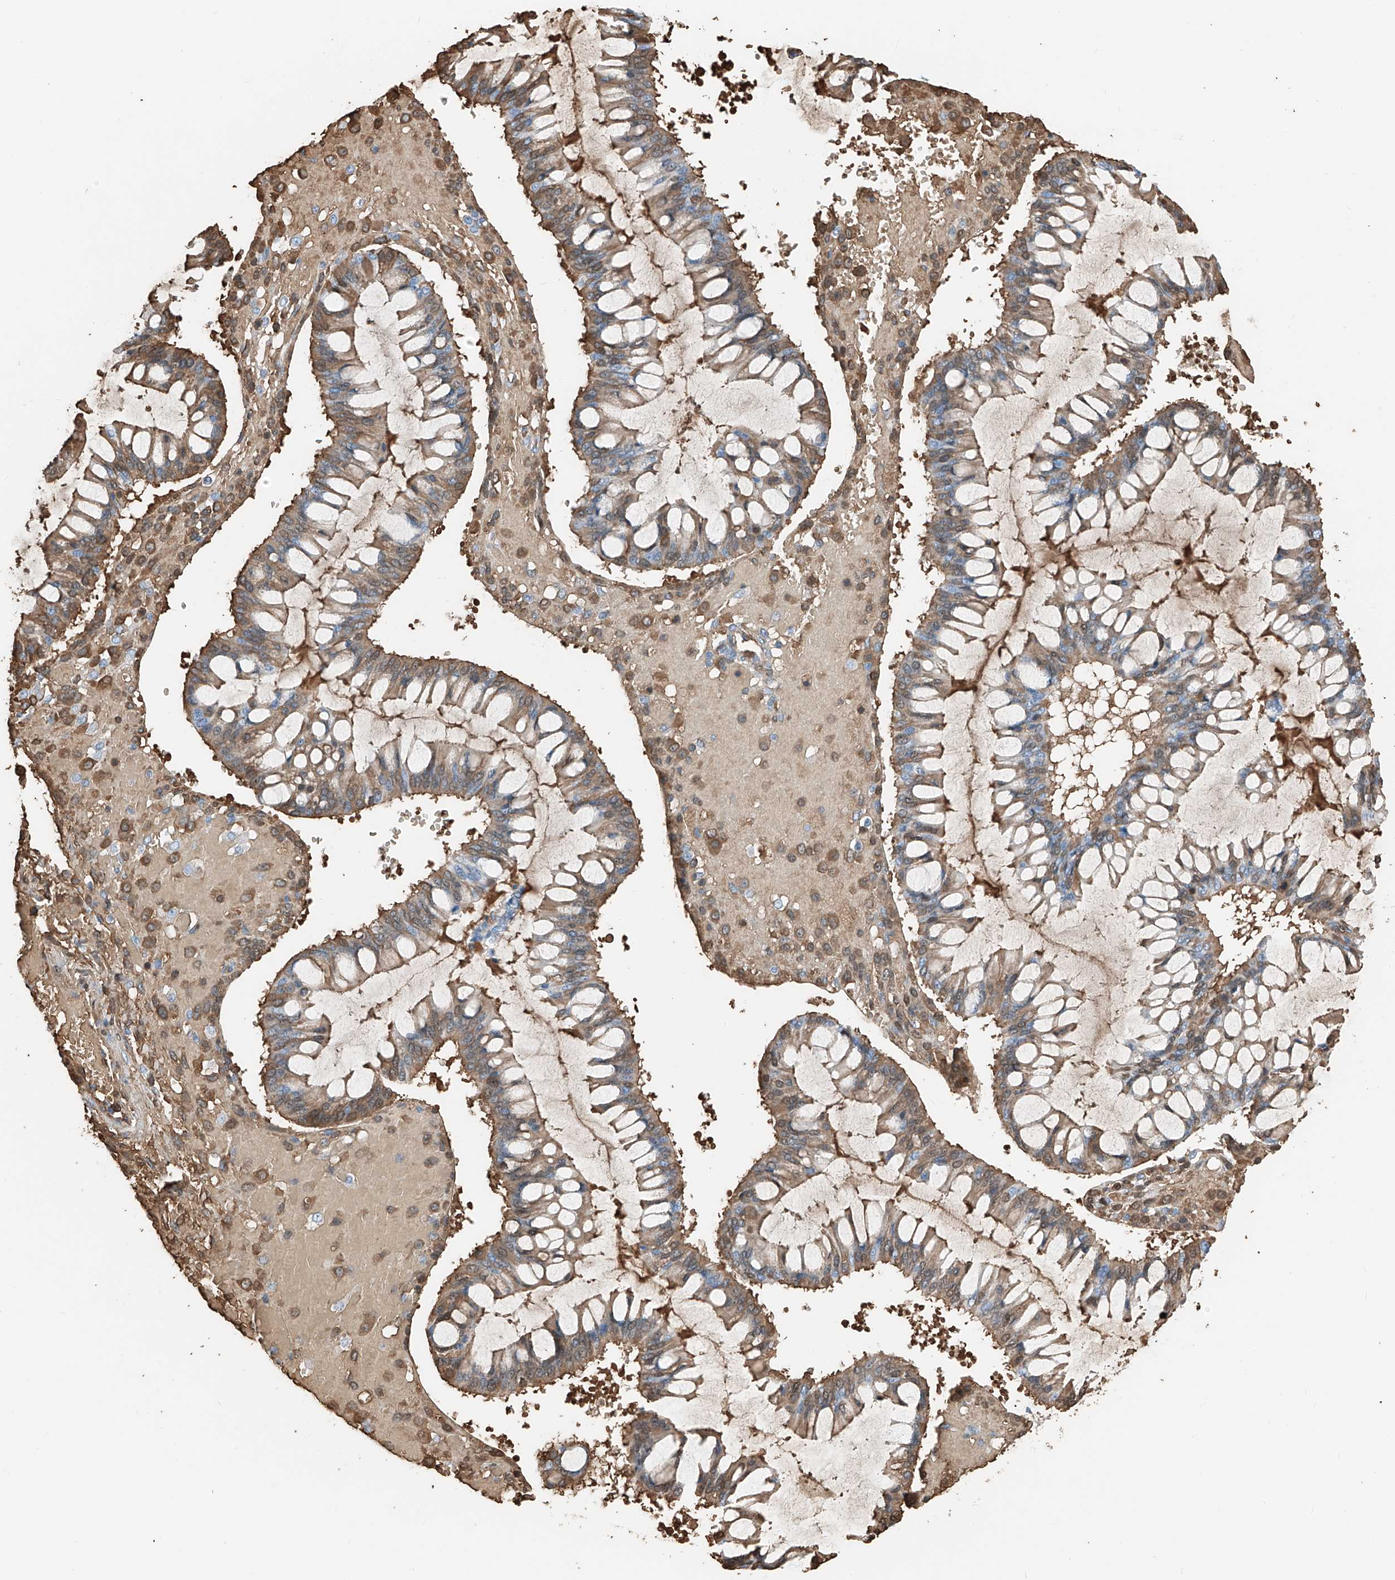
{"staining": {"intensity": "moderate", "quantity": "25%-75%", "location": "cytoplasmic/membranous"}, "tissue": "ovarian cancer", "cell_type": "Tumor cells", "image_type": "cancer", "snomed": [{"axis": "morphology", "description": "Cystadenocarcinoma, mucinous, NOS"}, {"axis": "topography", "description": "Ovary"}], "caption": "This image displays IHC staining of mucinous cystadenocarcinoma (ovarian), with medium moderate cytoplasmic/membranous positivity in about 25%-75% of tumor cells.", "gene": "PRSS23", "patient": {"sex": "female", "age": 73}}